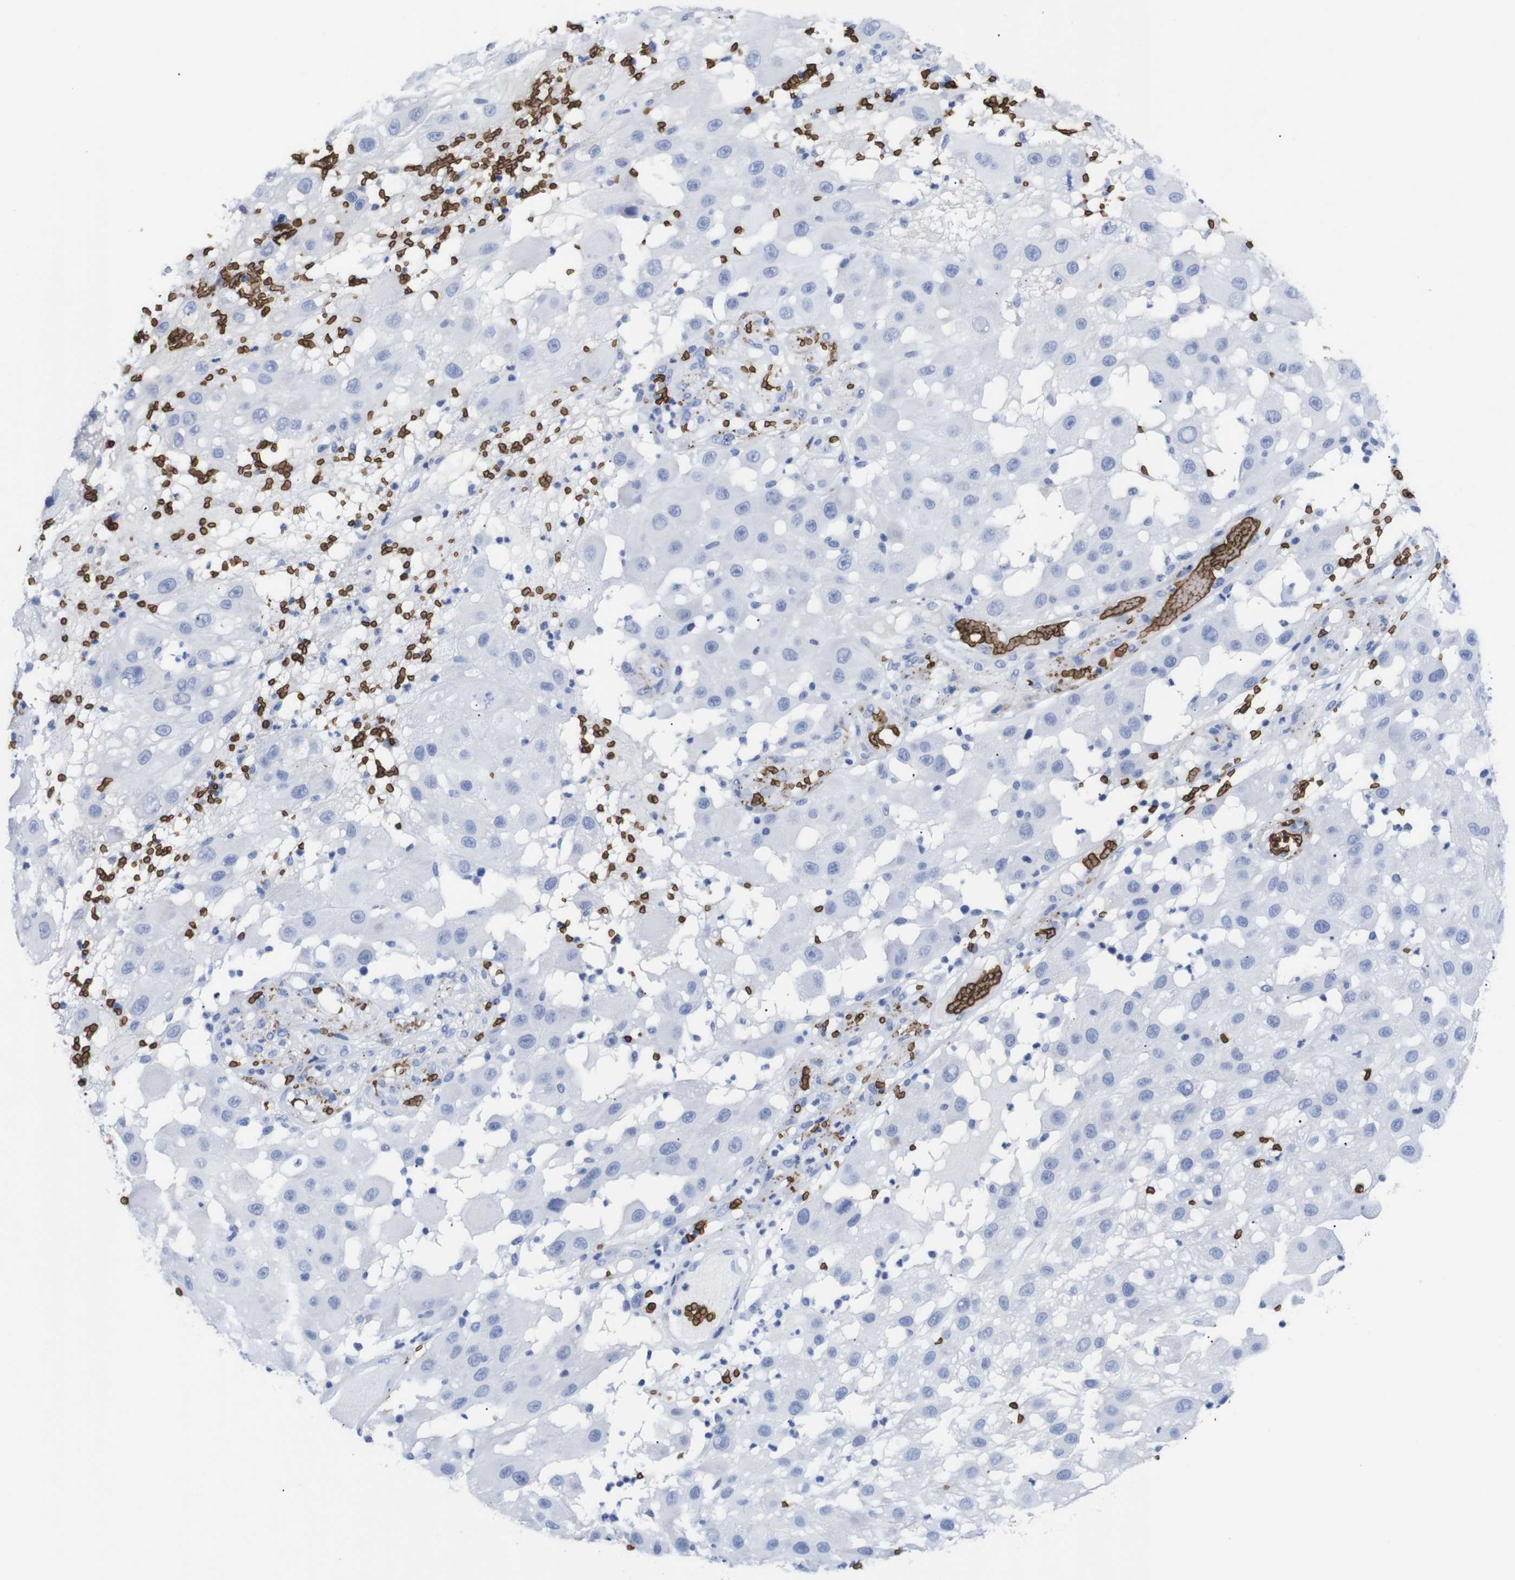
{"staining": {"intensity": "negative", "quantity": "none", "location": "none"}, "tissue": "melanoma", "cell_type": "Tumor cells", "image_type": "cancer", "snomed": [{"axis": "morphology", "description": "Malignant melanoma, NOS"}, {"axis": "topography", "description": "Skin"}], "caption": "Immunohistochemistry of malignant melanoma reveals no staining in tumor cells.", "gene": "S1PR2", "patient": {"sex": "female", "age": 81}}